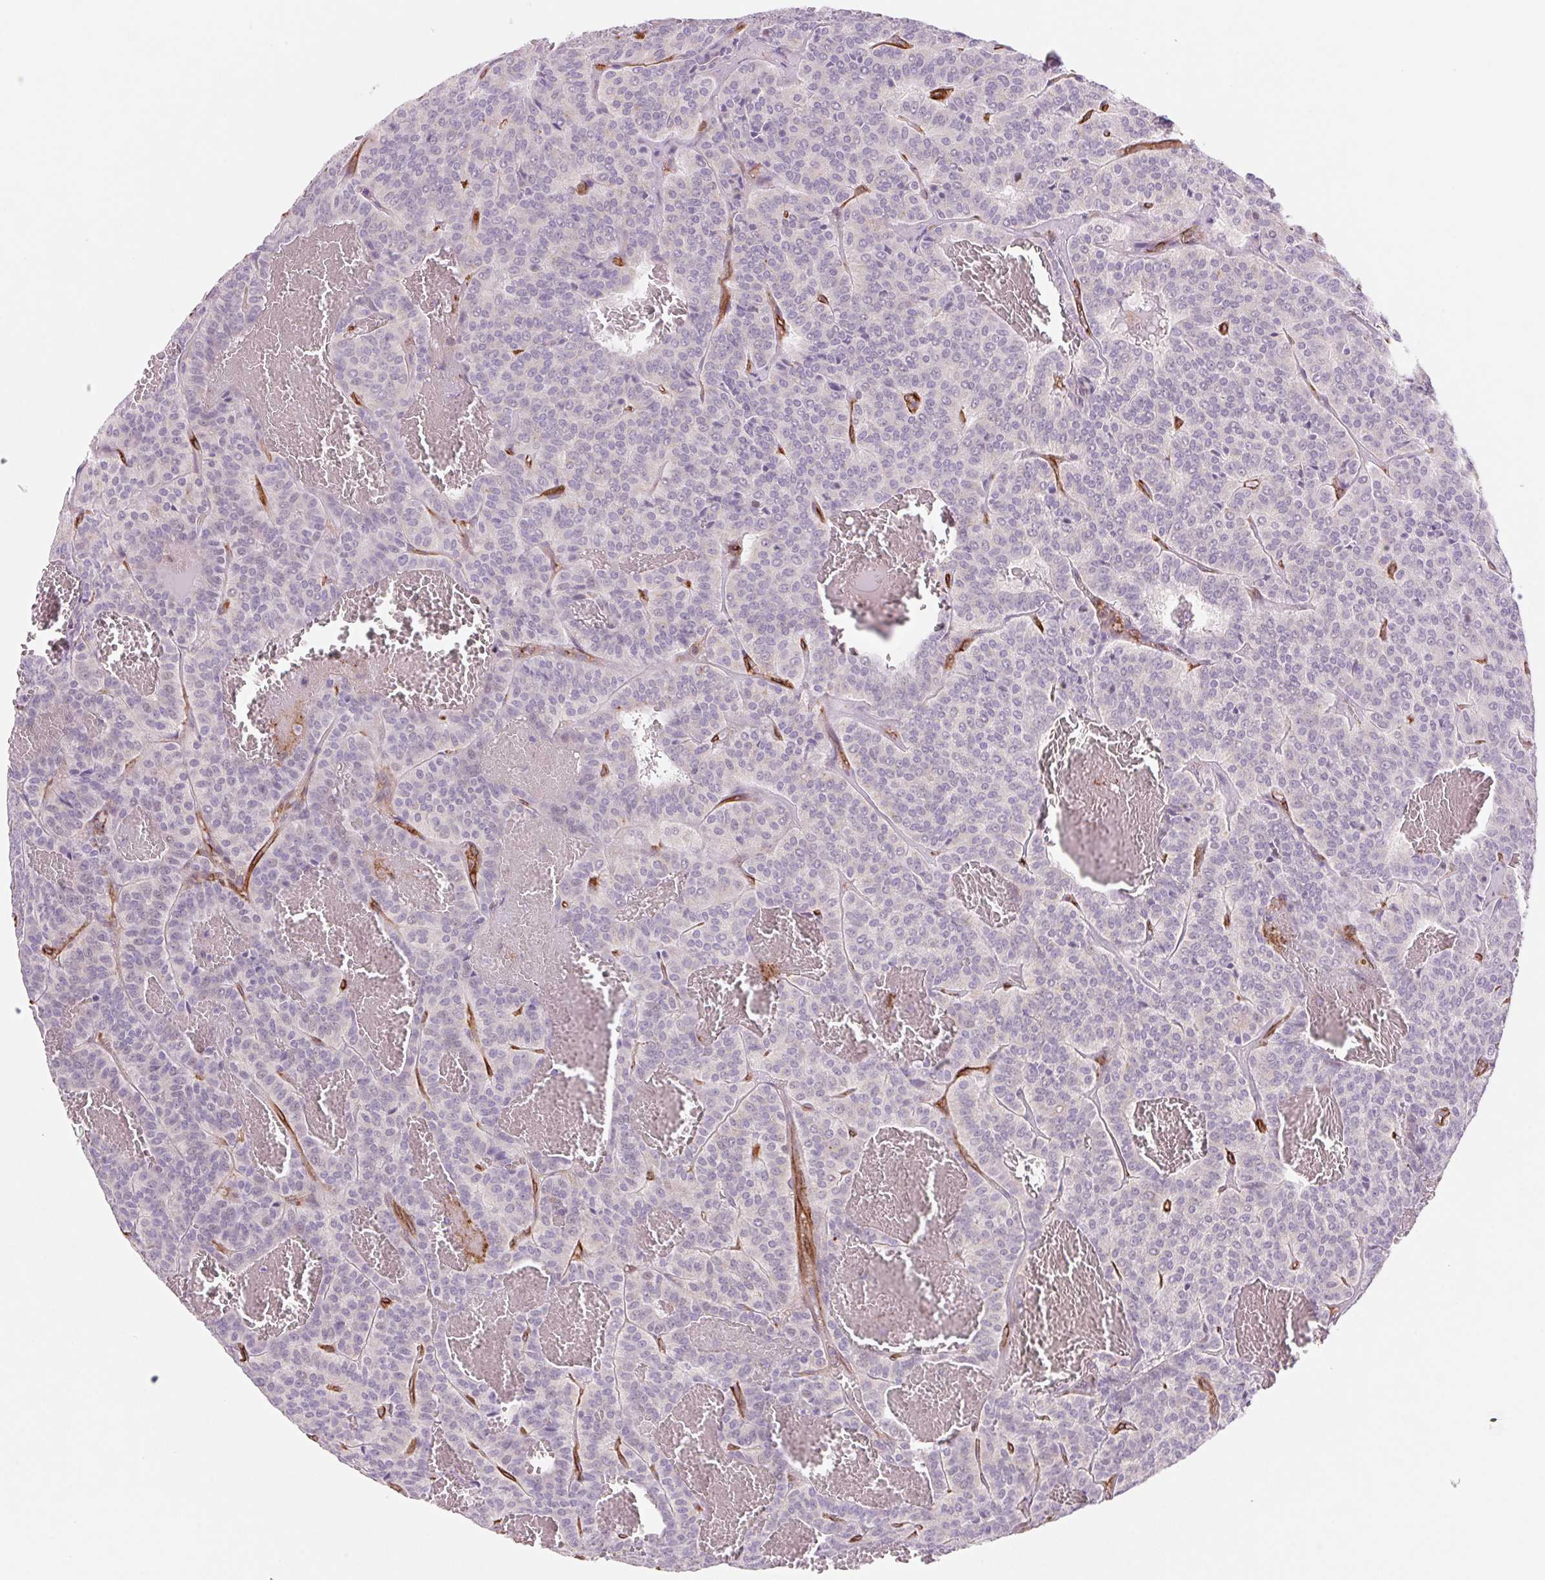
{"staining": {"intensity": "negative", "quantity": "none", "location": "none"}, "tissue": "carcinoid", "cell_type": "Tumor cells", "image_type": "cancer", "snomed": [{"axis": "morphology", "description": "Carcinoid, malignant, NOS"}, {"axis": "topography", "description": "Lung"}], "caption": "DAB immunohistochemical staining of carcinoid demonstrates no significant expression in tumor cells.", "gene": "MS4A13", "patient": {"sex": "male", "age": 70}}